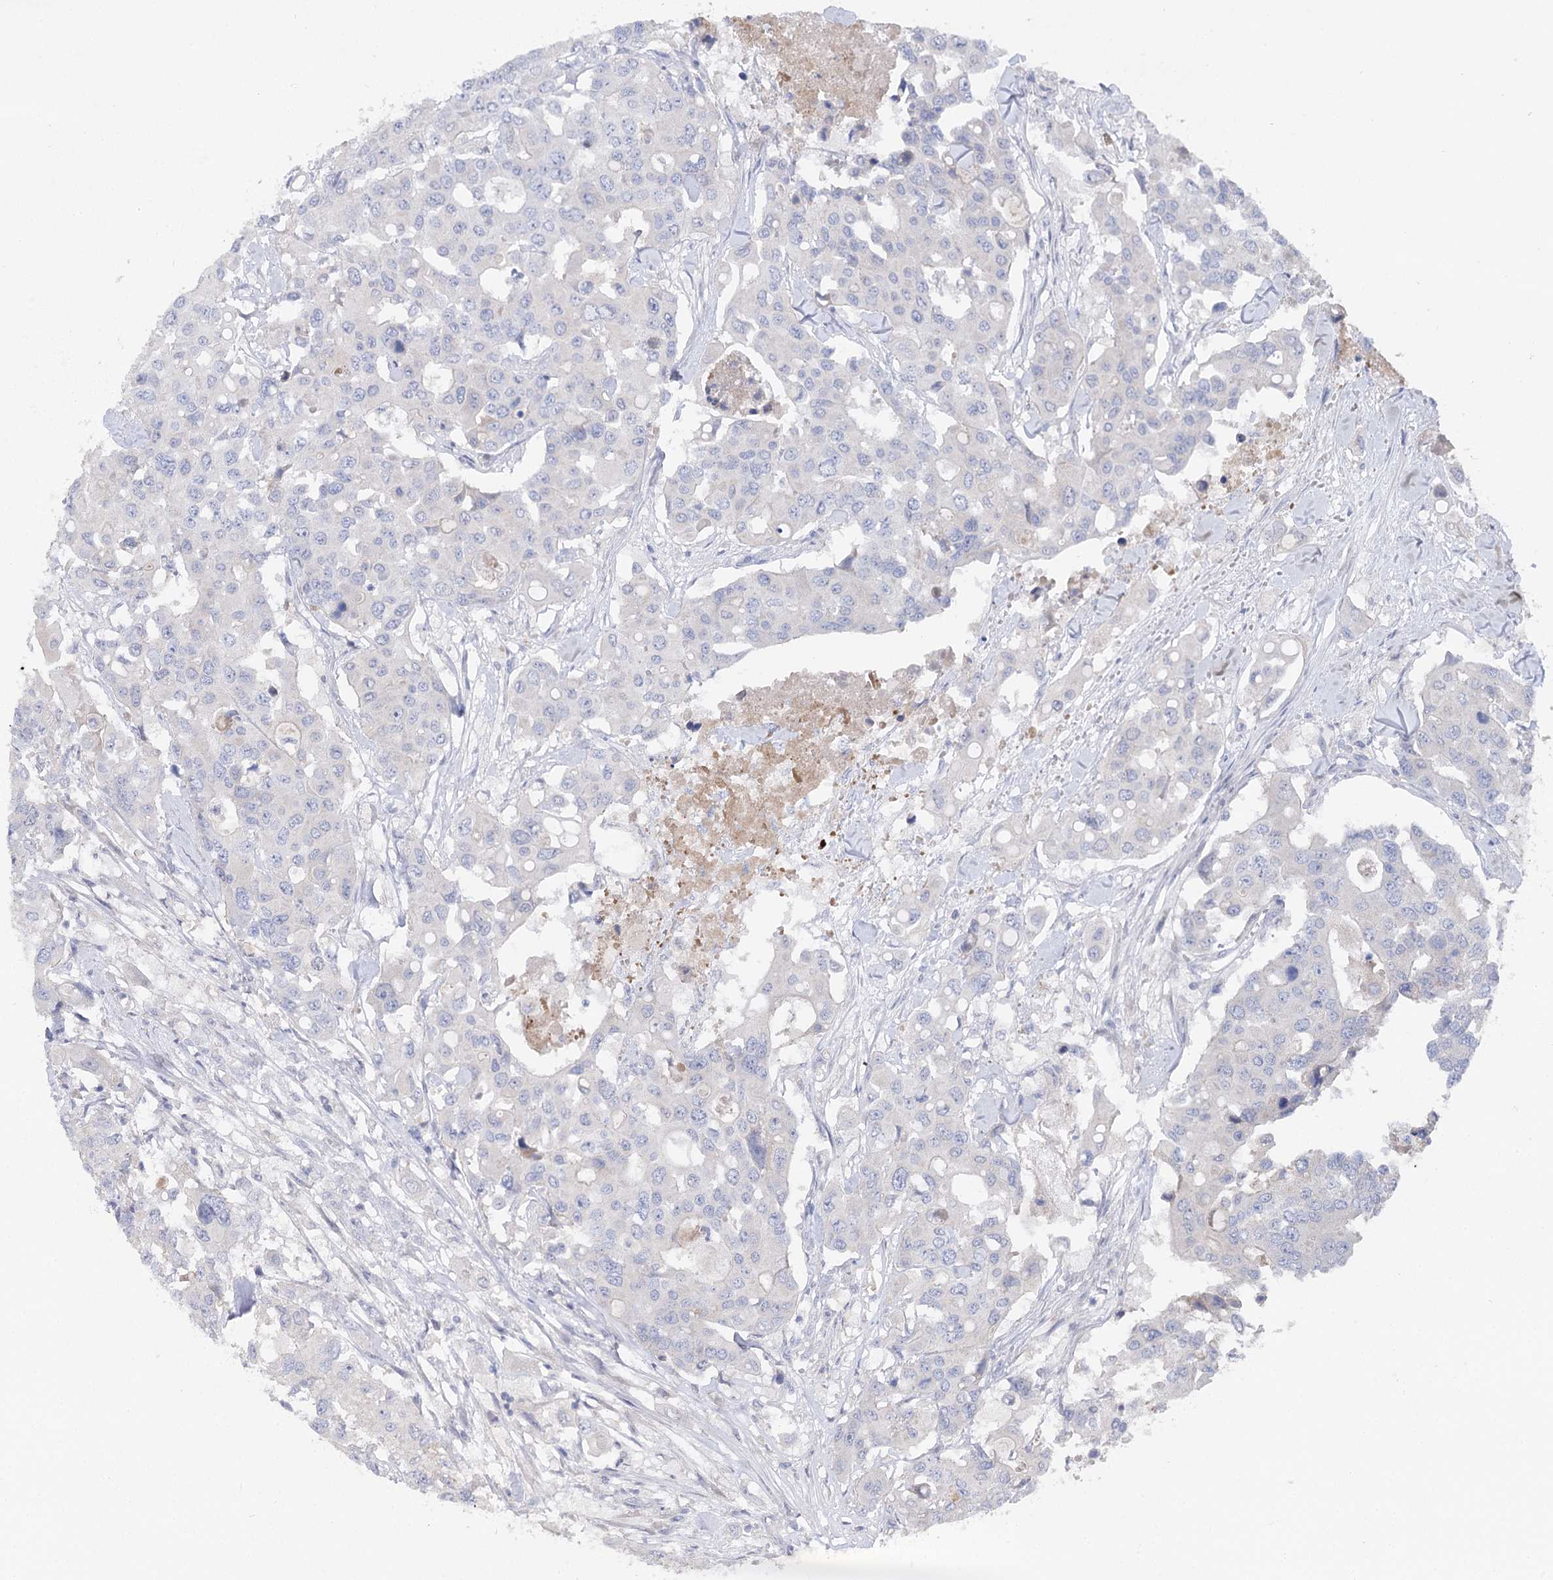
{"staining": {"intensity": "negative", "quantity": "none", "location": "none"}, "tissue": "colorectal cancer", "cell_type": "Tumor cells", "image_type": "cancer", "snomed": [{"axis": "morphology", "description": "Adenocarcinoma, NOS"}, {"axis": "topography", "description": "Colon"}], "caption": "There is no significant staining in tumor cells of colorectal cancer (adenocarcinoma).", "gene": "NRAP", "patient": {"sex": "male", "age": 77}}